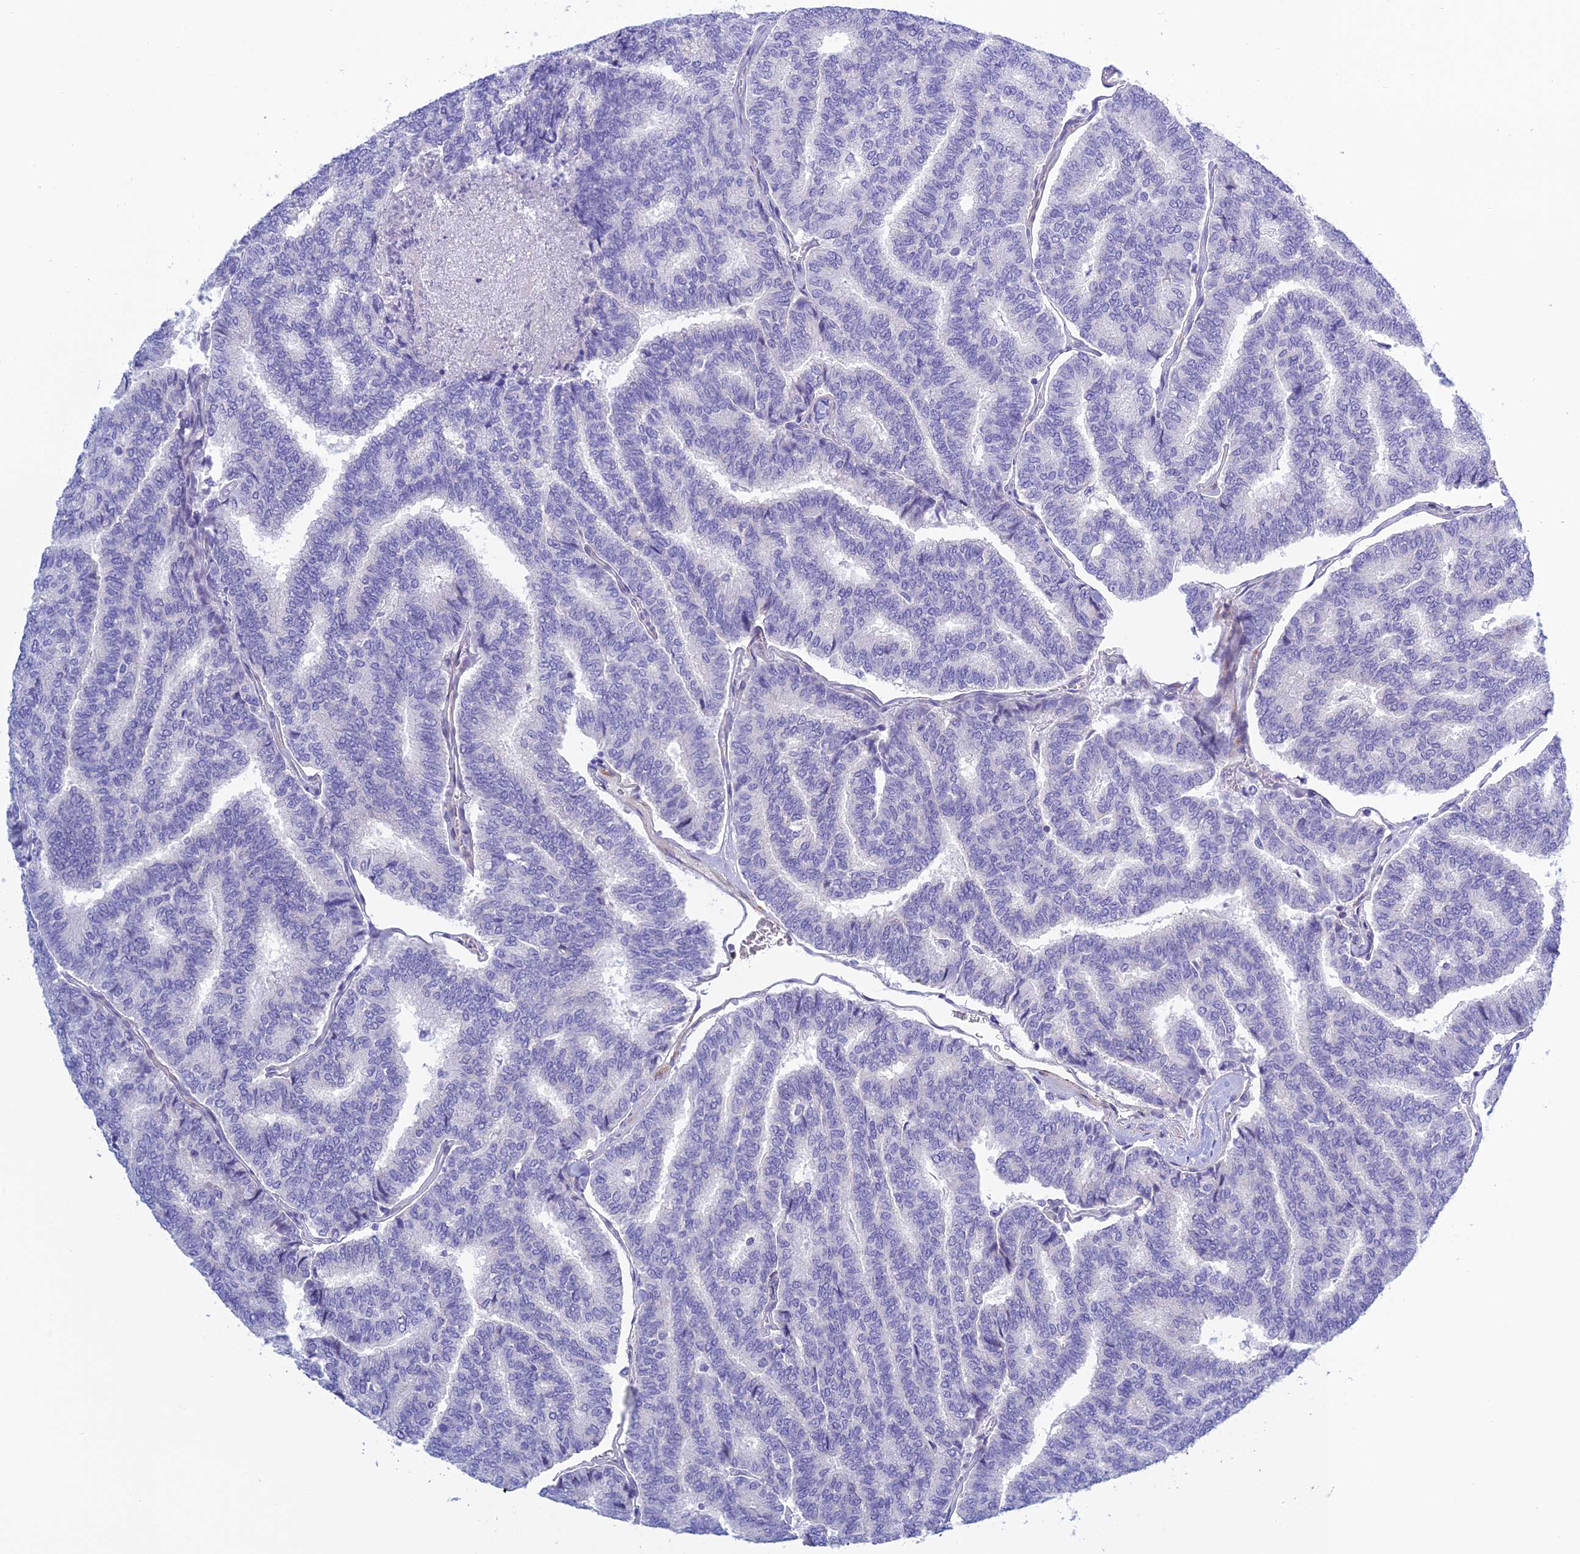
{"staining": {"intensity": "negative", "quantity": "none", "location": "none"}, "tissue": "thyroid cancer", "cell_type": "Tumor cells", "image_type": "cancer", "snomed": [{"axis": "morphology", "description": "Papillary adenocarcinoma, NOS"}, {"axis": "topography", "description": "Thyroid gland"}], "caption": "Photomicrograph shows no significant protein staining in tumor cells of thyroid papillary adenocarcinoma.", "gene": "ZDHHC16", "patient": {"sex": "female", "age": 35}}